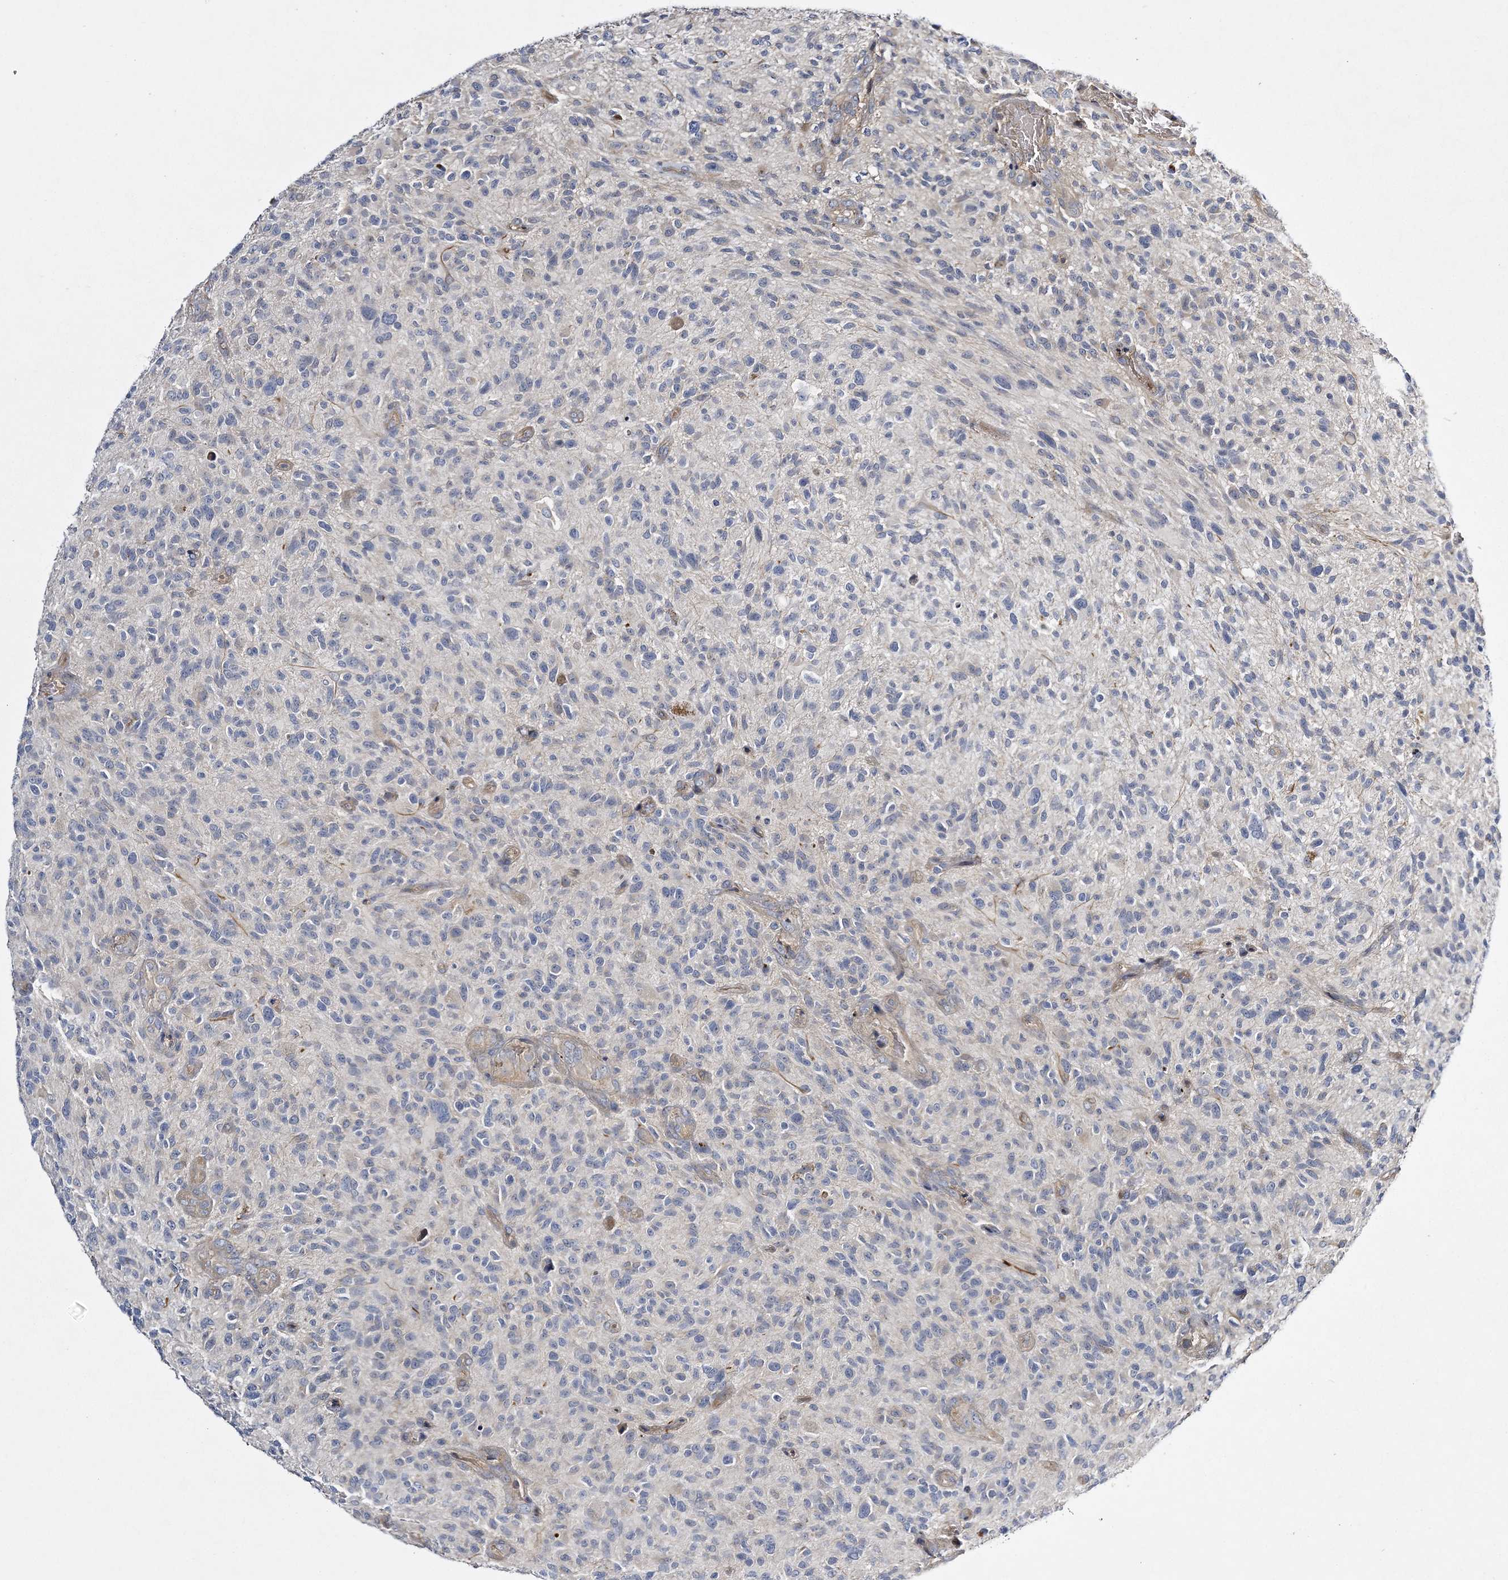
{"staining": {"intensity": "negative", "quantity": "none", "location": "none"}, "tissue": "glioma", "cell_type": "Tumor cells", "image_type": "cancer", "snomed": [{"axis": "morphology", "description": "Glioma, malignant, High grade"}, {"axis": "topography", "description": "Brain"}], "caption": "Glioma was stained to show a protein in brown. There is no significant expression in tumor cells.", "gene": "CALN1", "patient": {"sex": "male", "age": 47}}